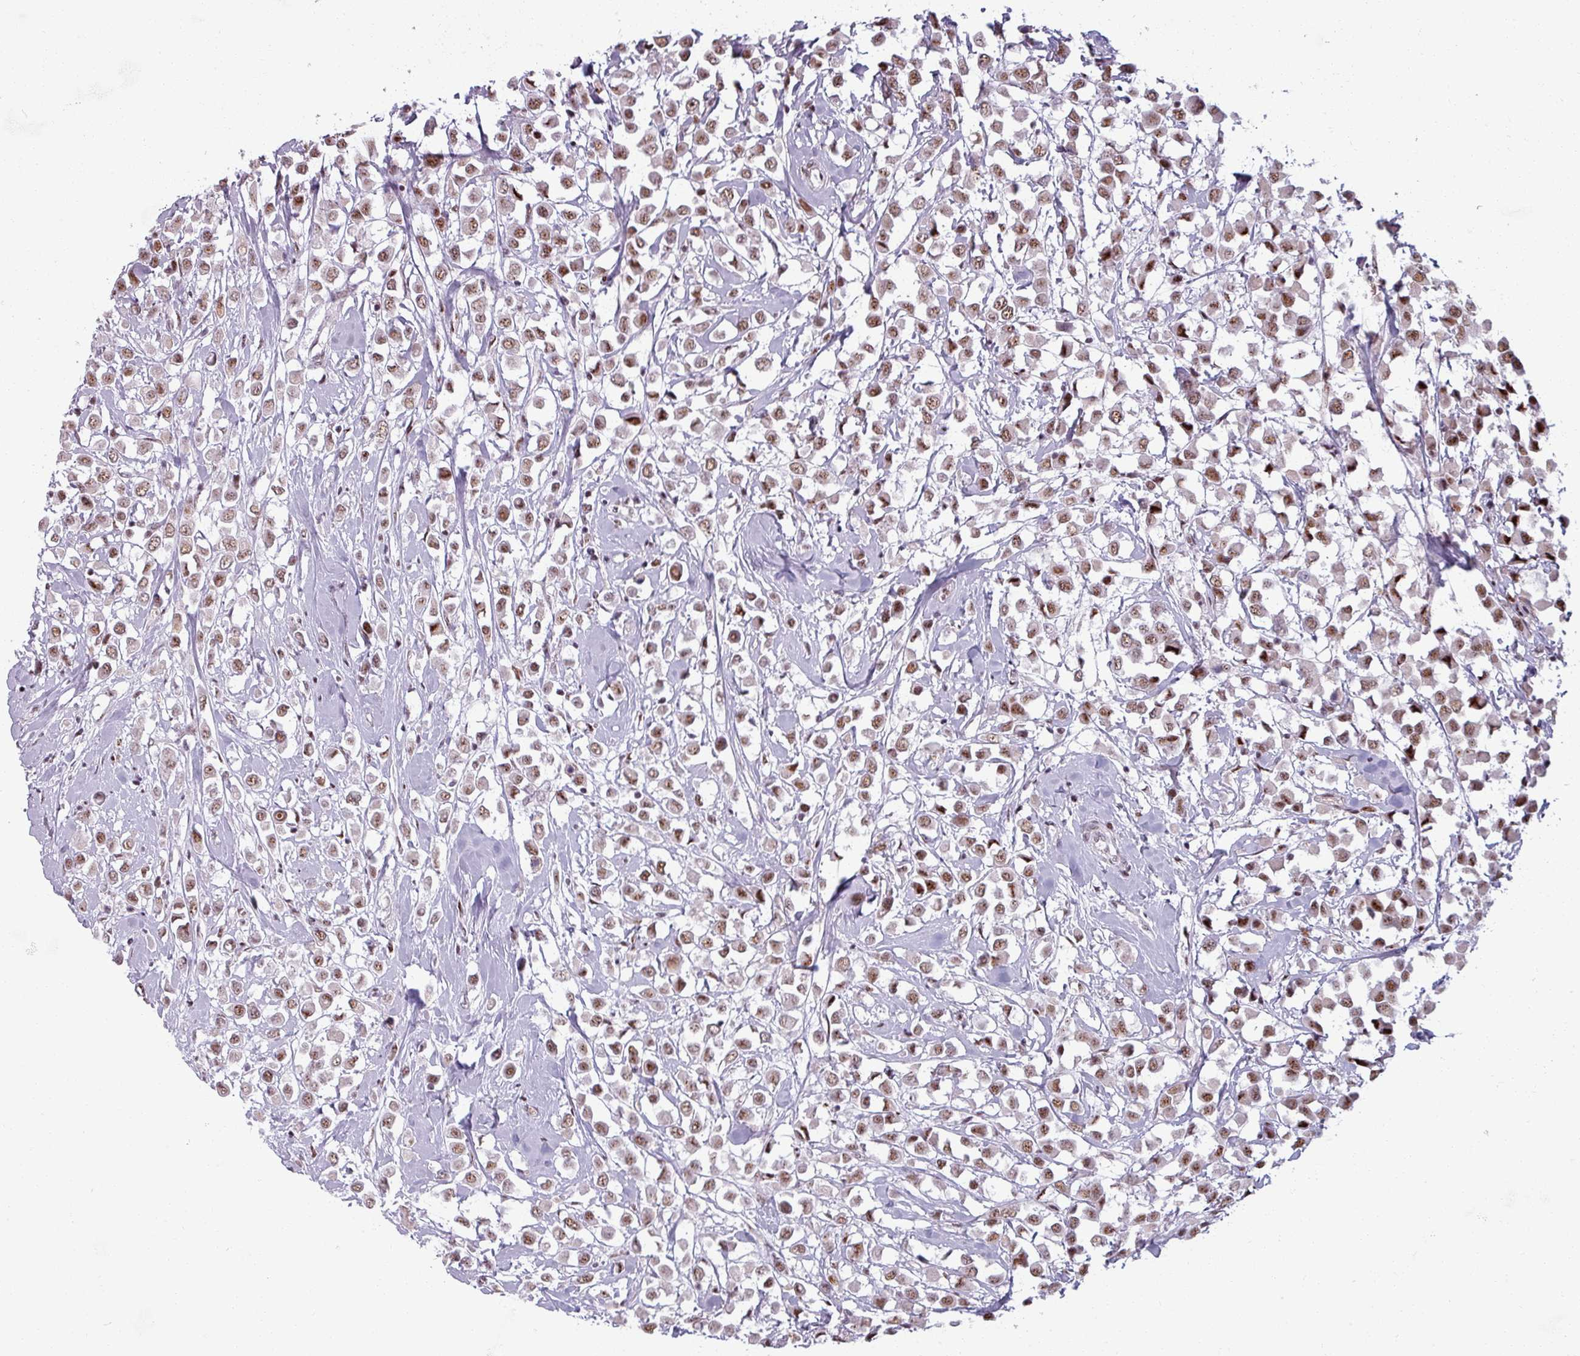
{"staining": {"intensity": "moderate", "quantity": ">75%", "location": "nuclear"}, "tissue": "breast cancer", "cell_type": "Tumor cells", "image_type": "cancer", "snomed": [{"axis": "morphology", "description": "Duct carcinoma"}, {"axis": "topography", "description": "Breast"}], "caption": "The immunohistochemical stain shows moderate nuclear expression in tumor cells of breast invasive ductal carcinoma tissue.", "gene": "NCOR1", "patient": {"sex": "female", "age": 87}}